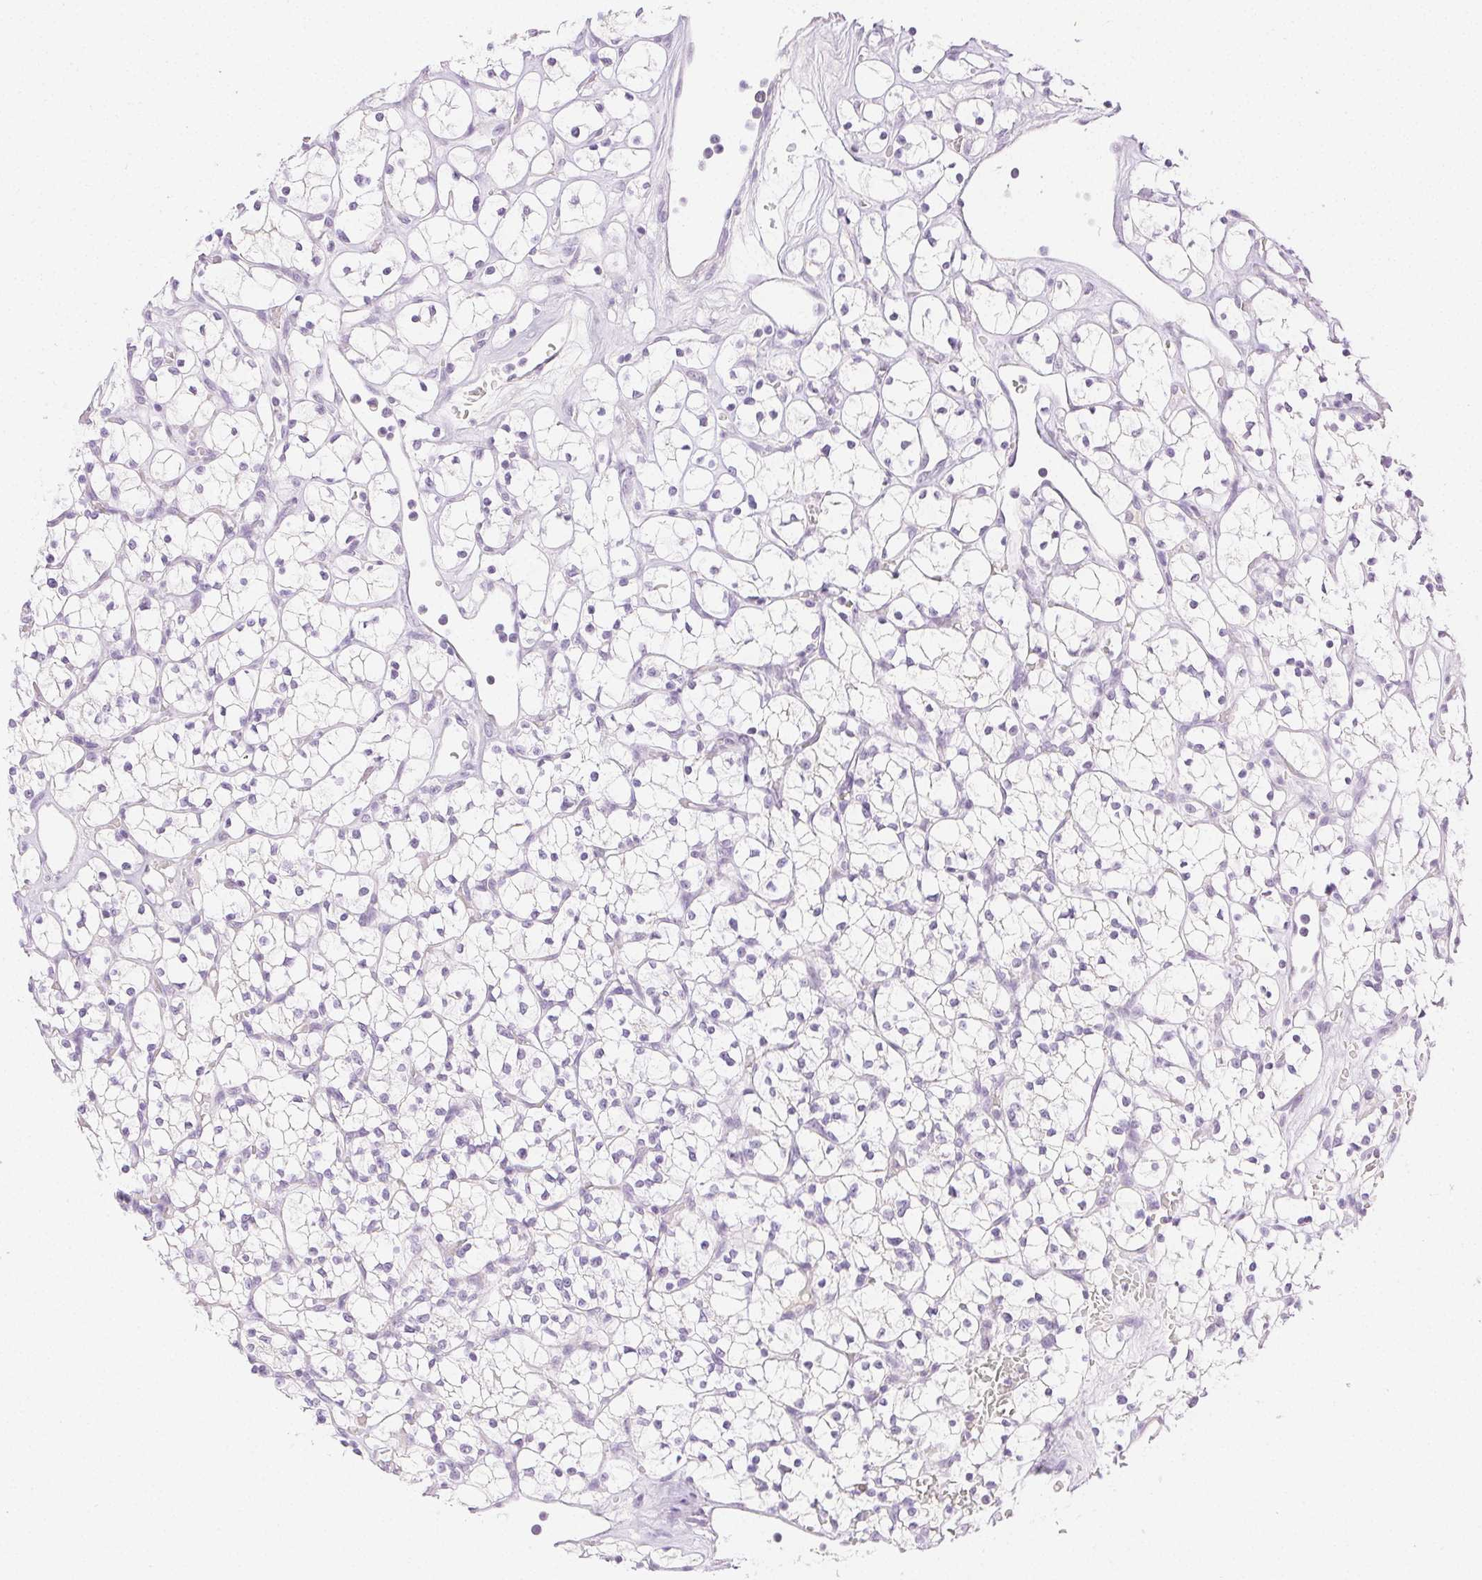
{"staining": {"intensity": "negative", "quantity": "none", "location": "none"}, "tissue": "renal cancer", "cell_type": "Tumor cells", "image_type": "cancer", "snomed": [{"axis": "morphology", "description": "Adenocarcinoma, NOS"}, {"axis": "topography", "description": "Kidney"}], "caption": "Immunohistochemistry of renal adenocarcinoma exhibits no positivity in tumor cells.", "gene": "SPACA4", "patient": {"sex": "female", "age": 64}}